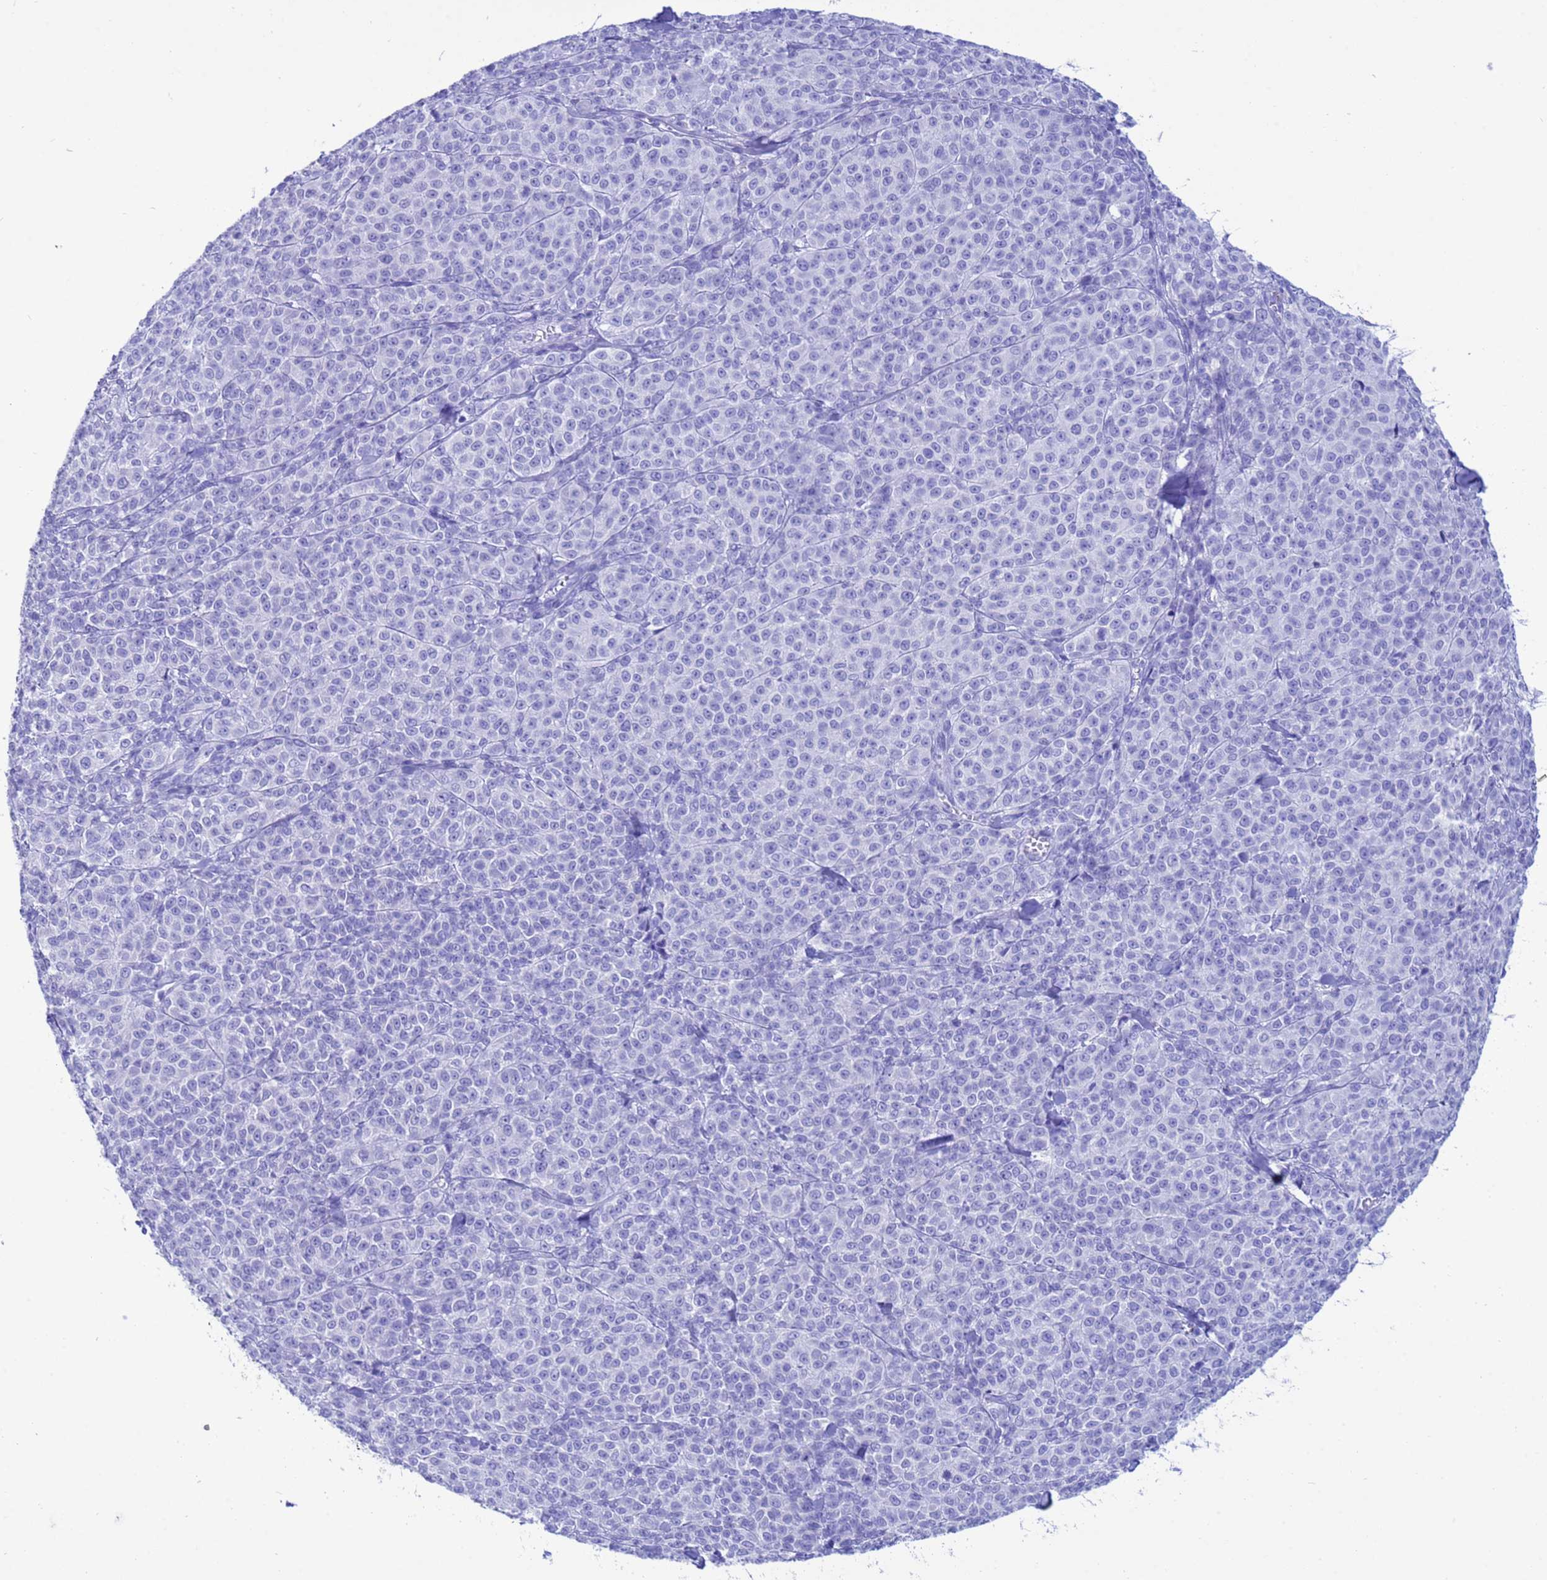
{"staining": {"intensity": "negative", "quantity": "none", "location": "none"}, "tissue": "melanoma", "cell_type": "Tumor cells", "image_type": "cancer", "snomed": [{"axis": "morphology", "description": "Normal tissue, NOS"}, {"axis": "morphology", "description": "Malignant melanoma, NOS"}, {"axis": "topography", "description": "Skin"}], "caption": "A high-resolution histopathology image shows IHC staining of malignant melanoma, which exhibits no significant staining in tumor cells.", "gene": "AKR1C2", "patient": {"sex": "female", "age": 34}}